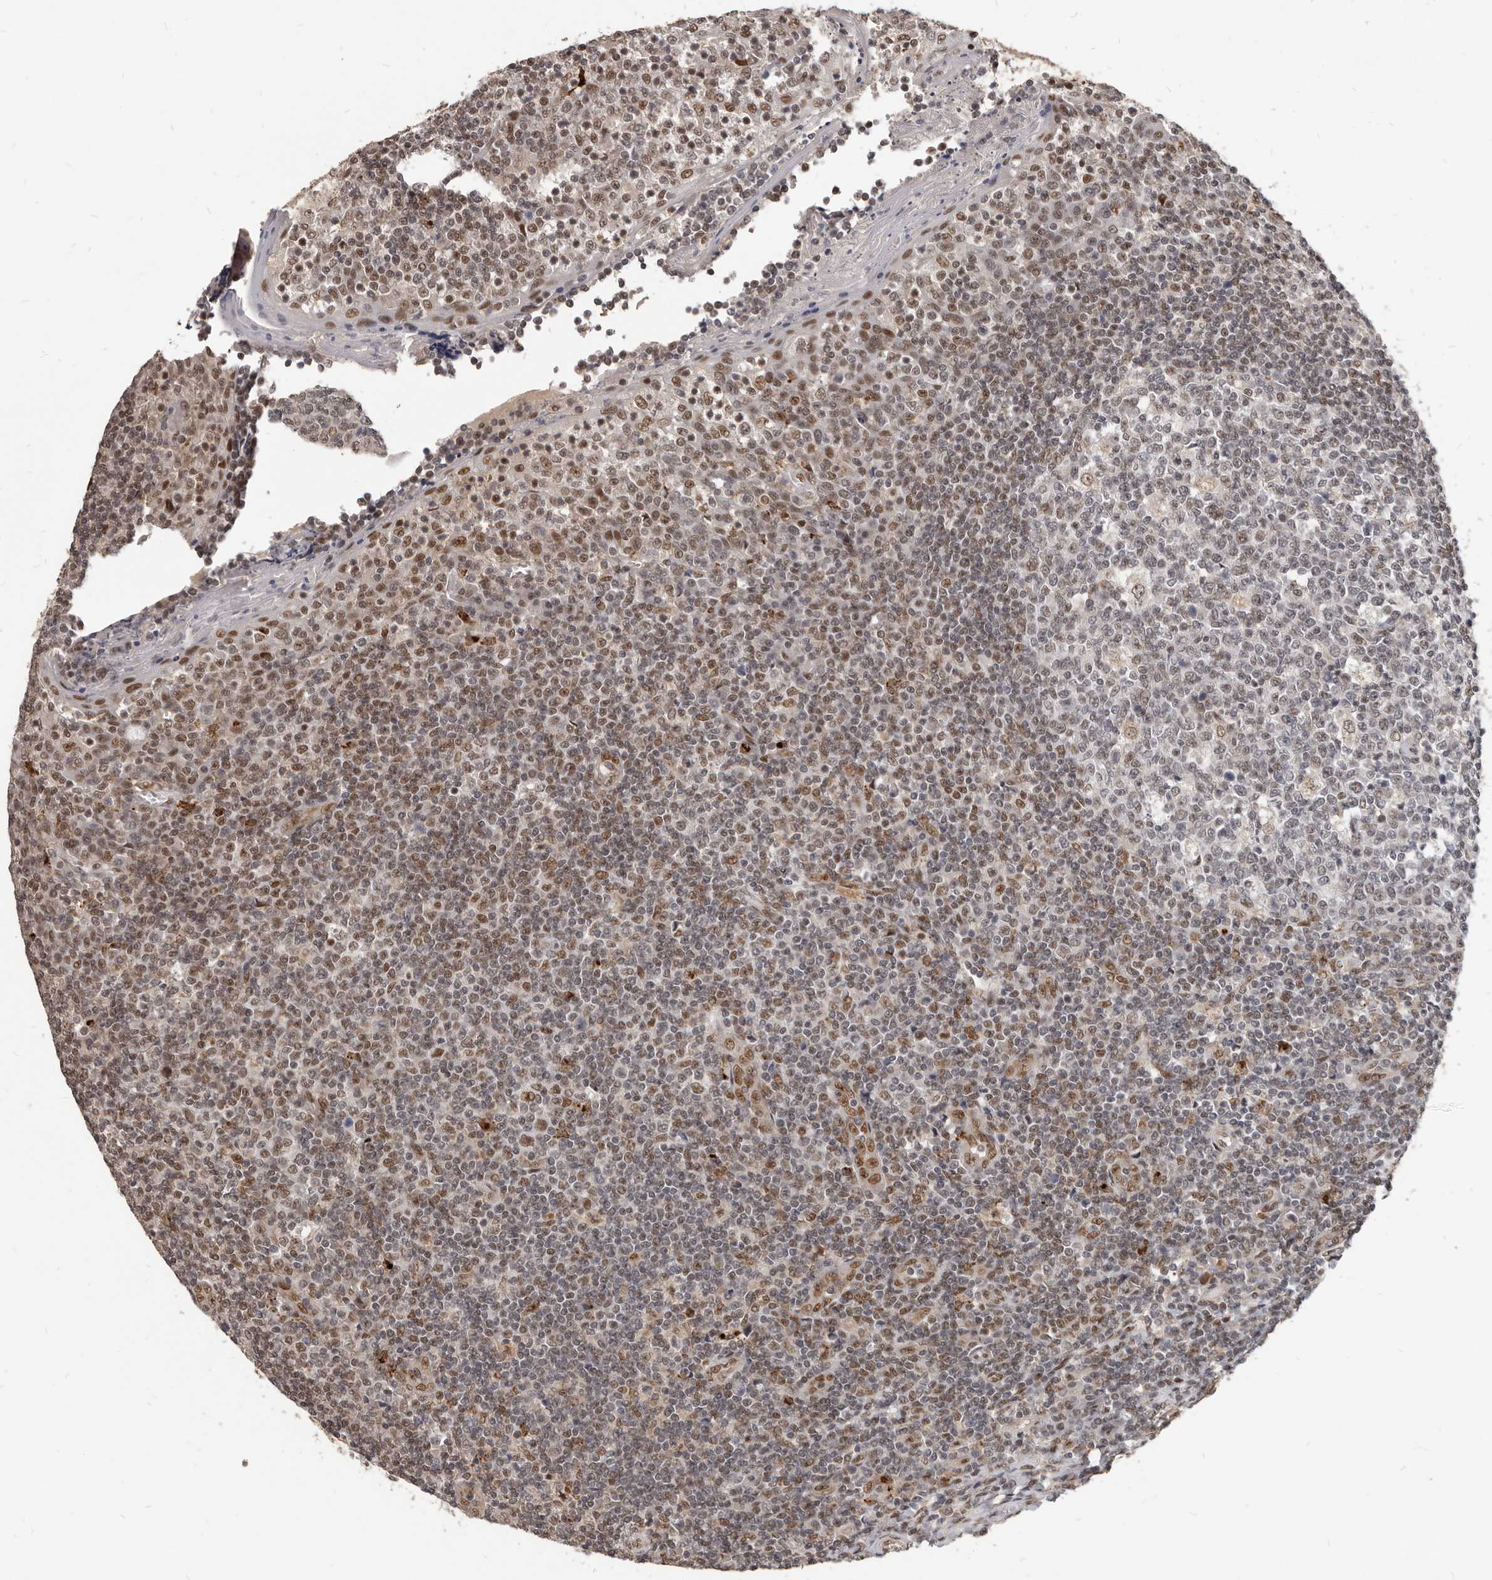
{"staining": {"intensity": "weak", "quantity": "25%-75%", "location": "nuclear"}, "tissue": "tonsil", "cell_type": "Germinal center cells", "image_type": "normal", "snomed": [{"axis": "morphology", "description": "Normal tissue, NOS"}, {"axis": "topography", "description": "Tonsil"}], "caption": "Weak nuclear protein staining is present in approximately 25%-75% of germinal center cells in tonsil.", "gene": "ATF5", "patient": {"sex": "female", "age": 19}}